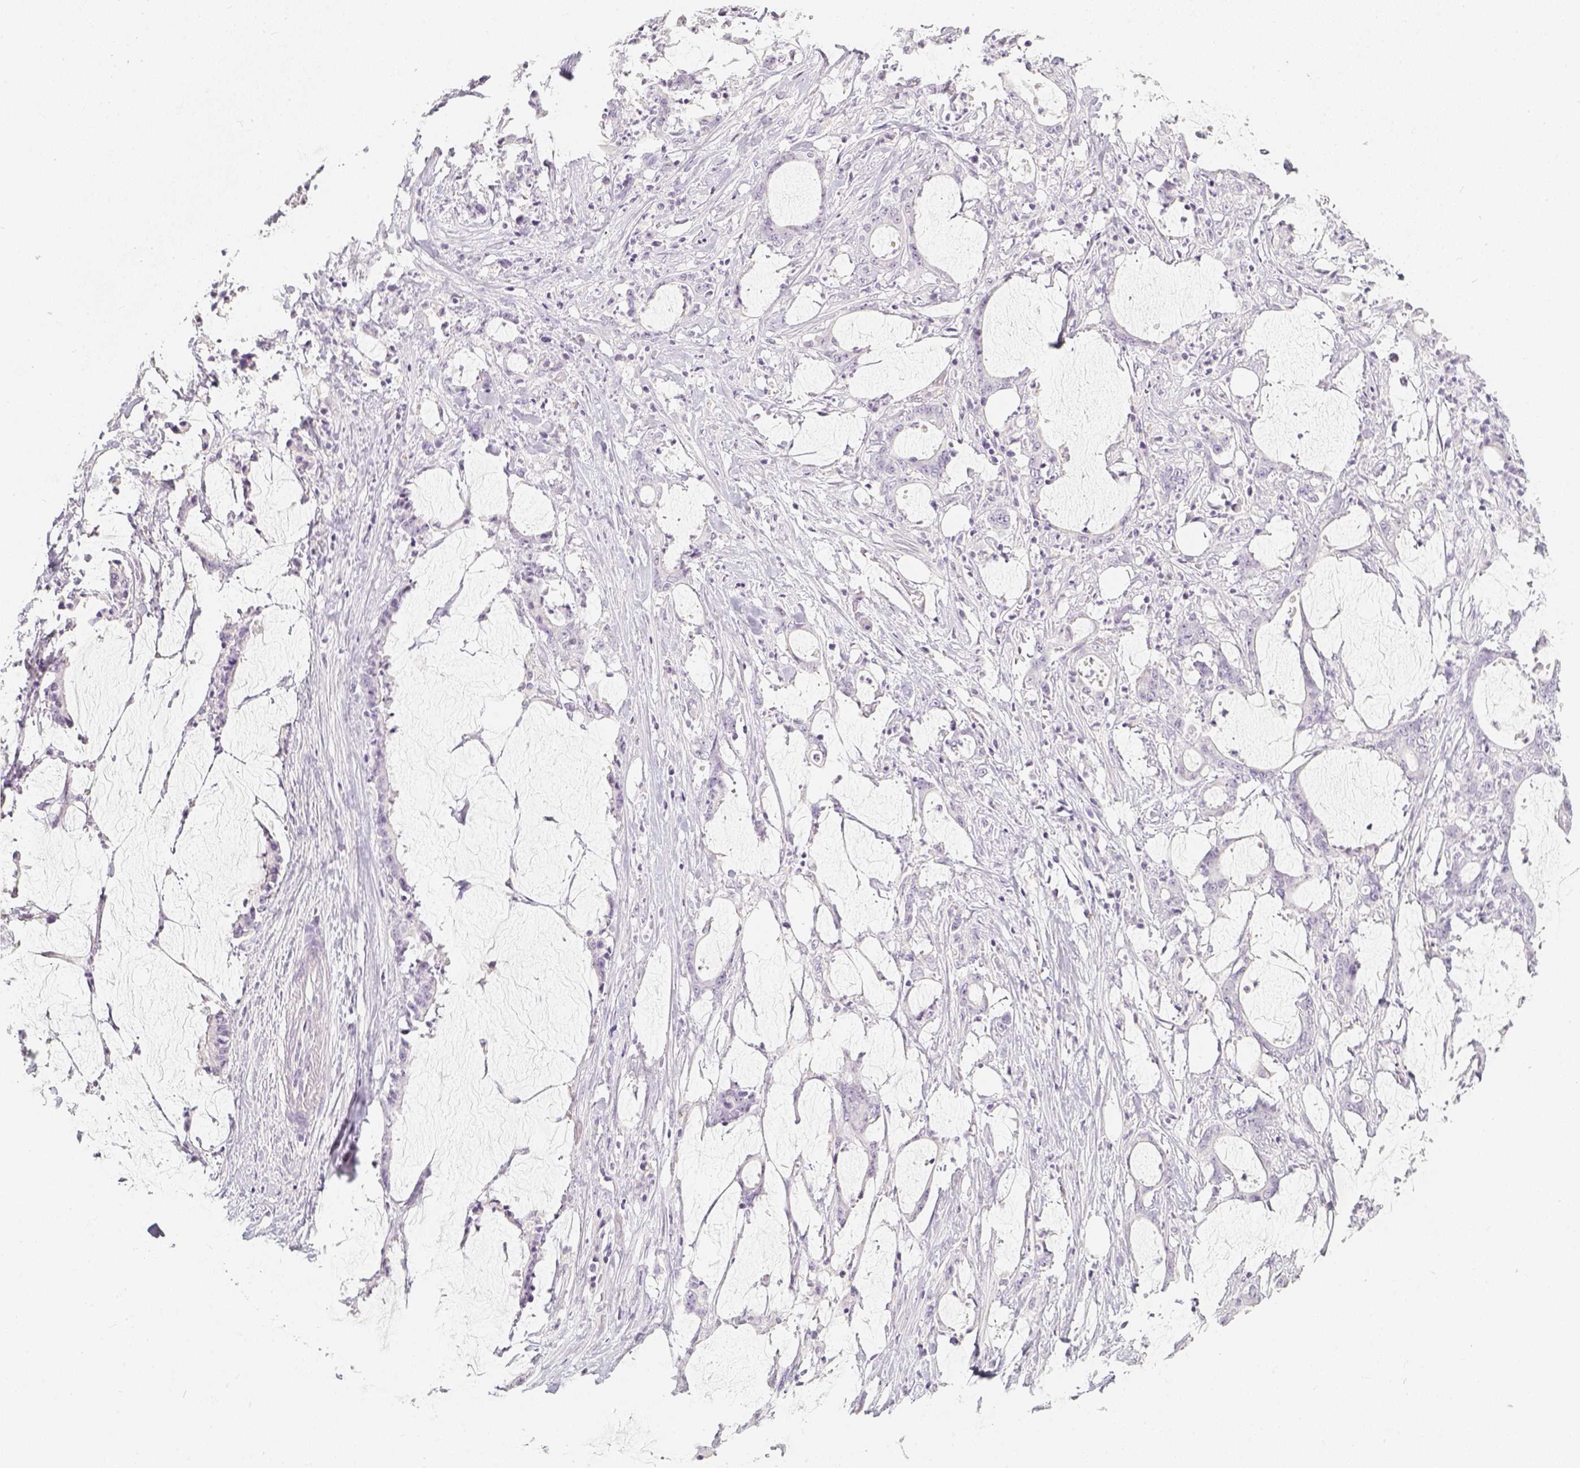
{"staining": {"intensity": "negative", "quantity": "none", "location": "none"}, "tissue": "stomach cancer", "cell_type": "Tumor cells", "image_type": "cancer", "snomed": [{"axis": "morphology", "description": "Adenocarcinoma, NOS"}, {"axis": "topography", "description": "Stomach, upper"}], "caption": "Stomach adenocarcinoma was stained to show a protein in brown. There is no significant expression in tumor cells.", "gene": "SLC18A1", "patient": {"sex": "male", "age": 68}}